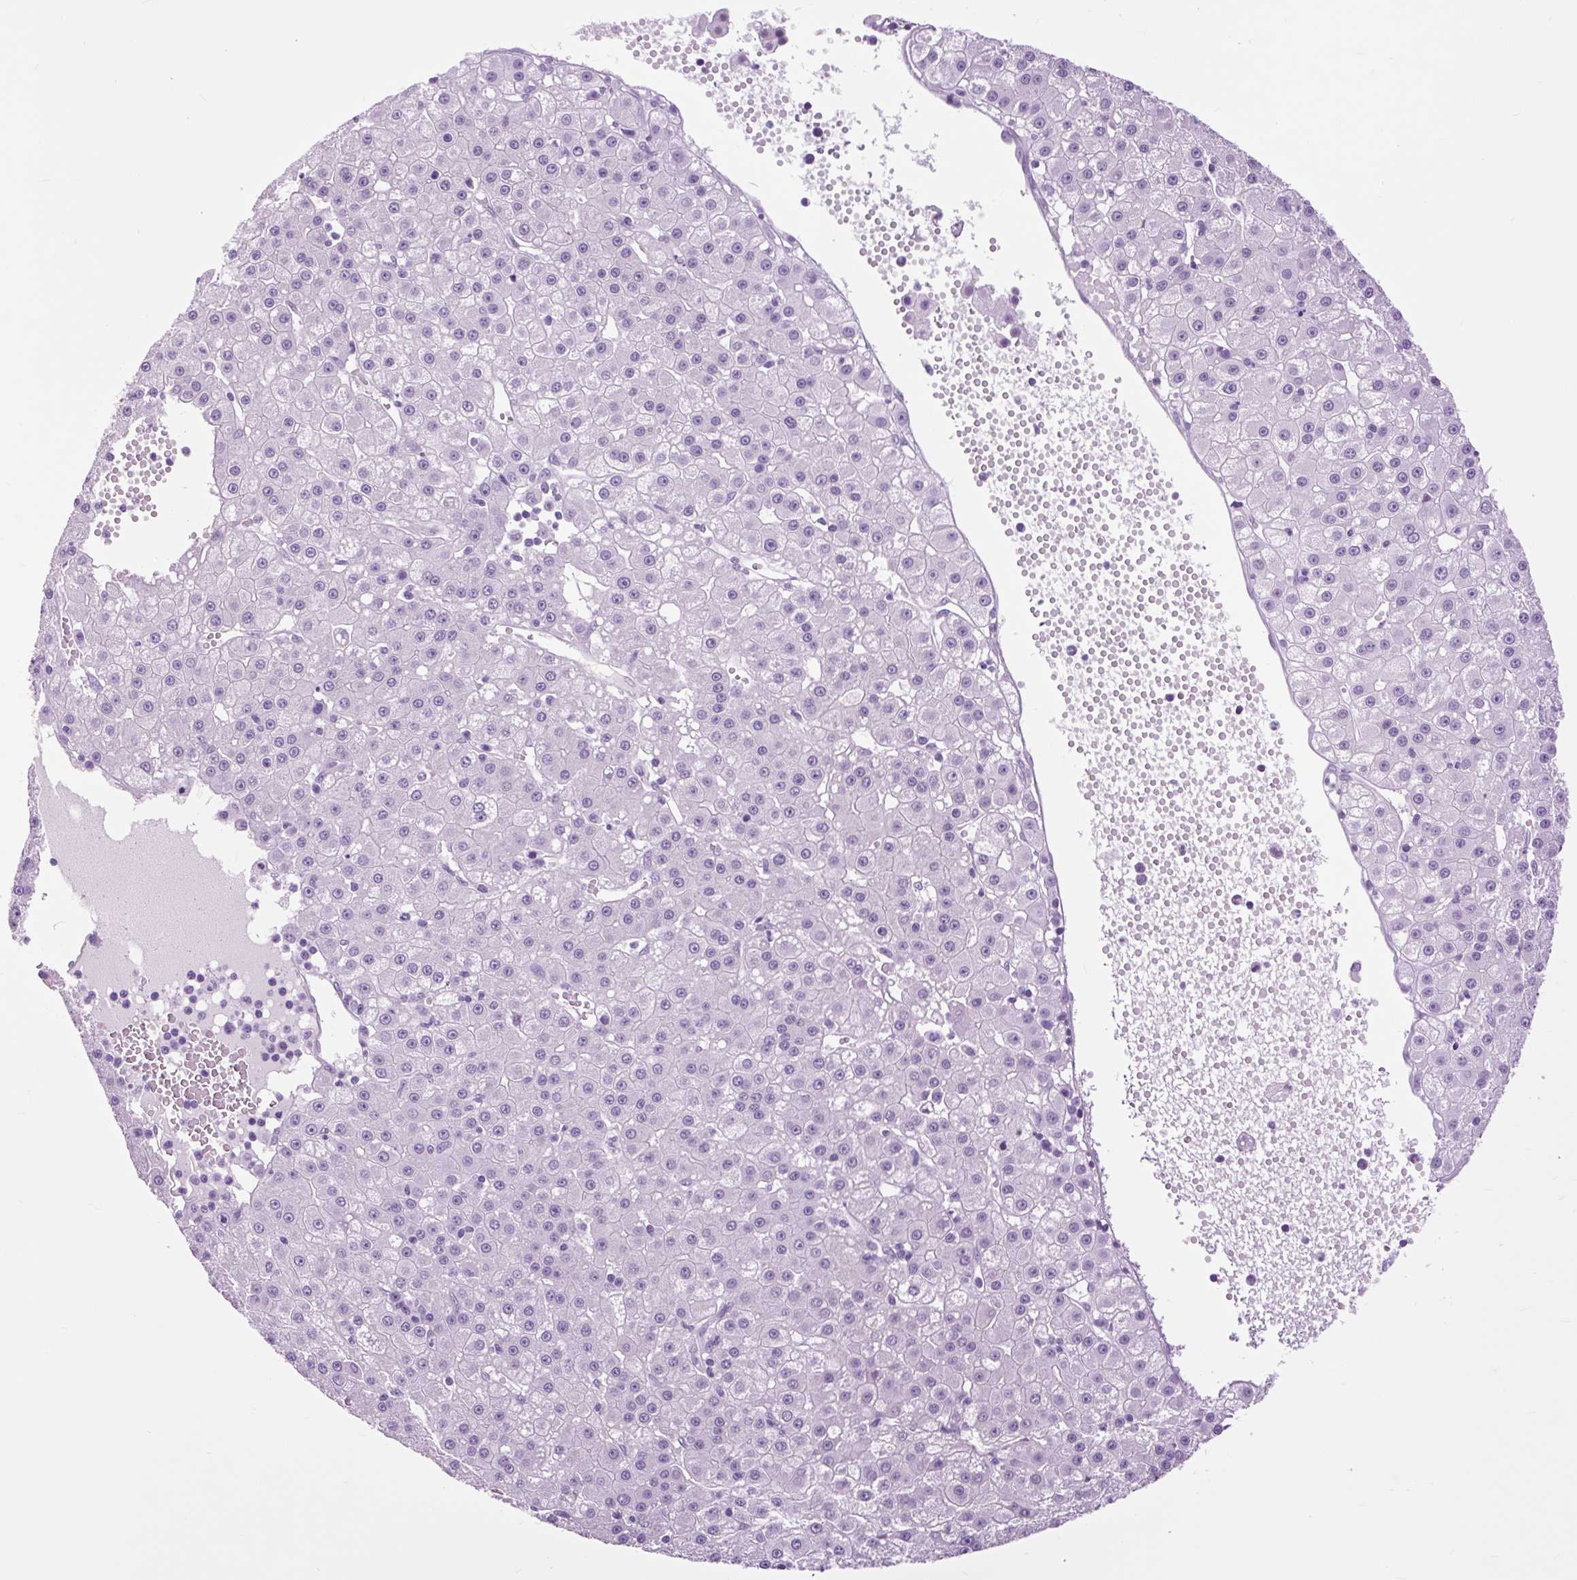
{"staining": {"intensity": "negative", "quantity": "none", "location": "none"}, "tissue": "liver cancer", "cell_type": "Tumor cells", "image_type": "cancer", "snomed": [{"axis": "morphology", "description": "Carcinoma, Hepatocellular, NOS"}, {"axis": "topography", "description": "Liver"}], "caption": "DAB (3,3'-diaminobenzidine) immunohistochemical staining of human liver hepatocellular carcinoma shows no significant expression in tumor cells.", "gene": "DPP6", "patient": {"sex": "male", "age": 76}}